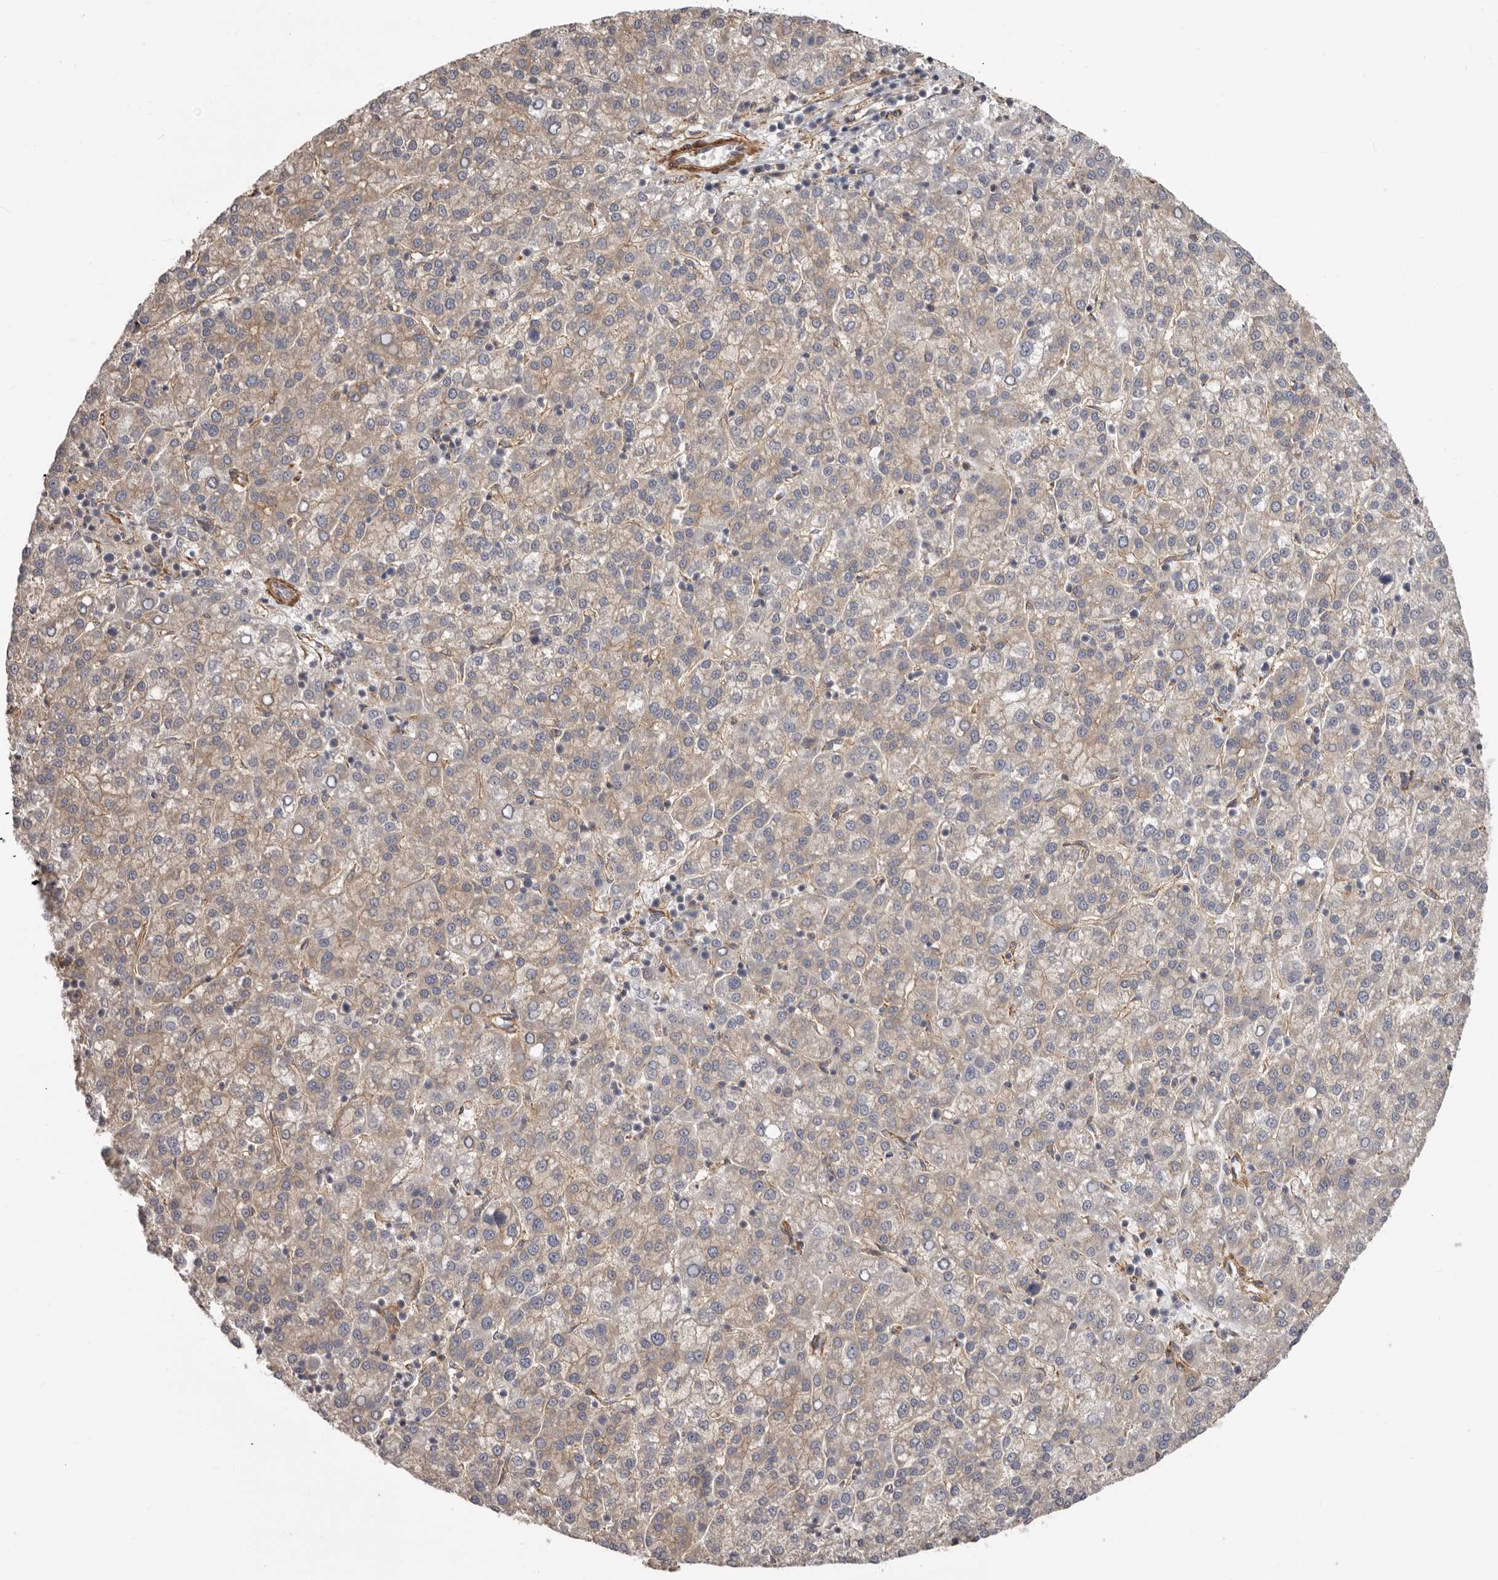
{"staining": {"intensity": "weak", "quantity": ">75%", "location": "cytoplasmic/membranous"}, "tissue": "liver cancer", "cell_type": "Tumor cells", "image_type": "cancer", "snomed": [{"axis": "morphology", "description": "Carcinoma, Hepatocellular, NOS"}, {"axis": "topography", "description": "Liver"}], "caption": "Immunohistochemical staining of human liver cancer exhibits low levels of weak cytoplasmic/membranous expression in about >75% of tumor cells.", "gene": "ENAH", "patient": {"sex": "female", "age": 58}}